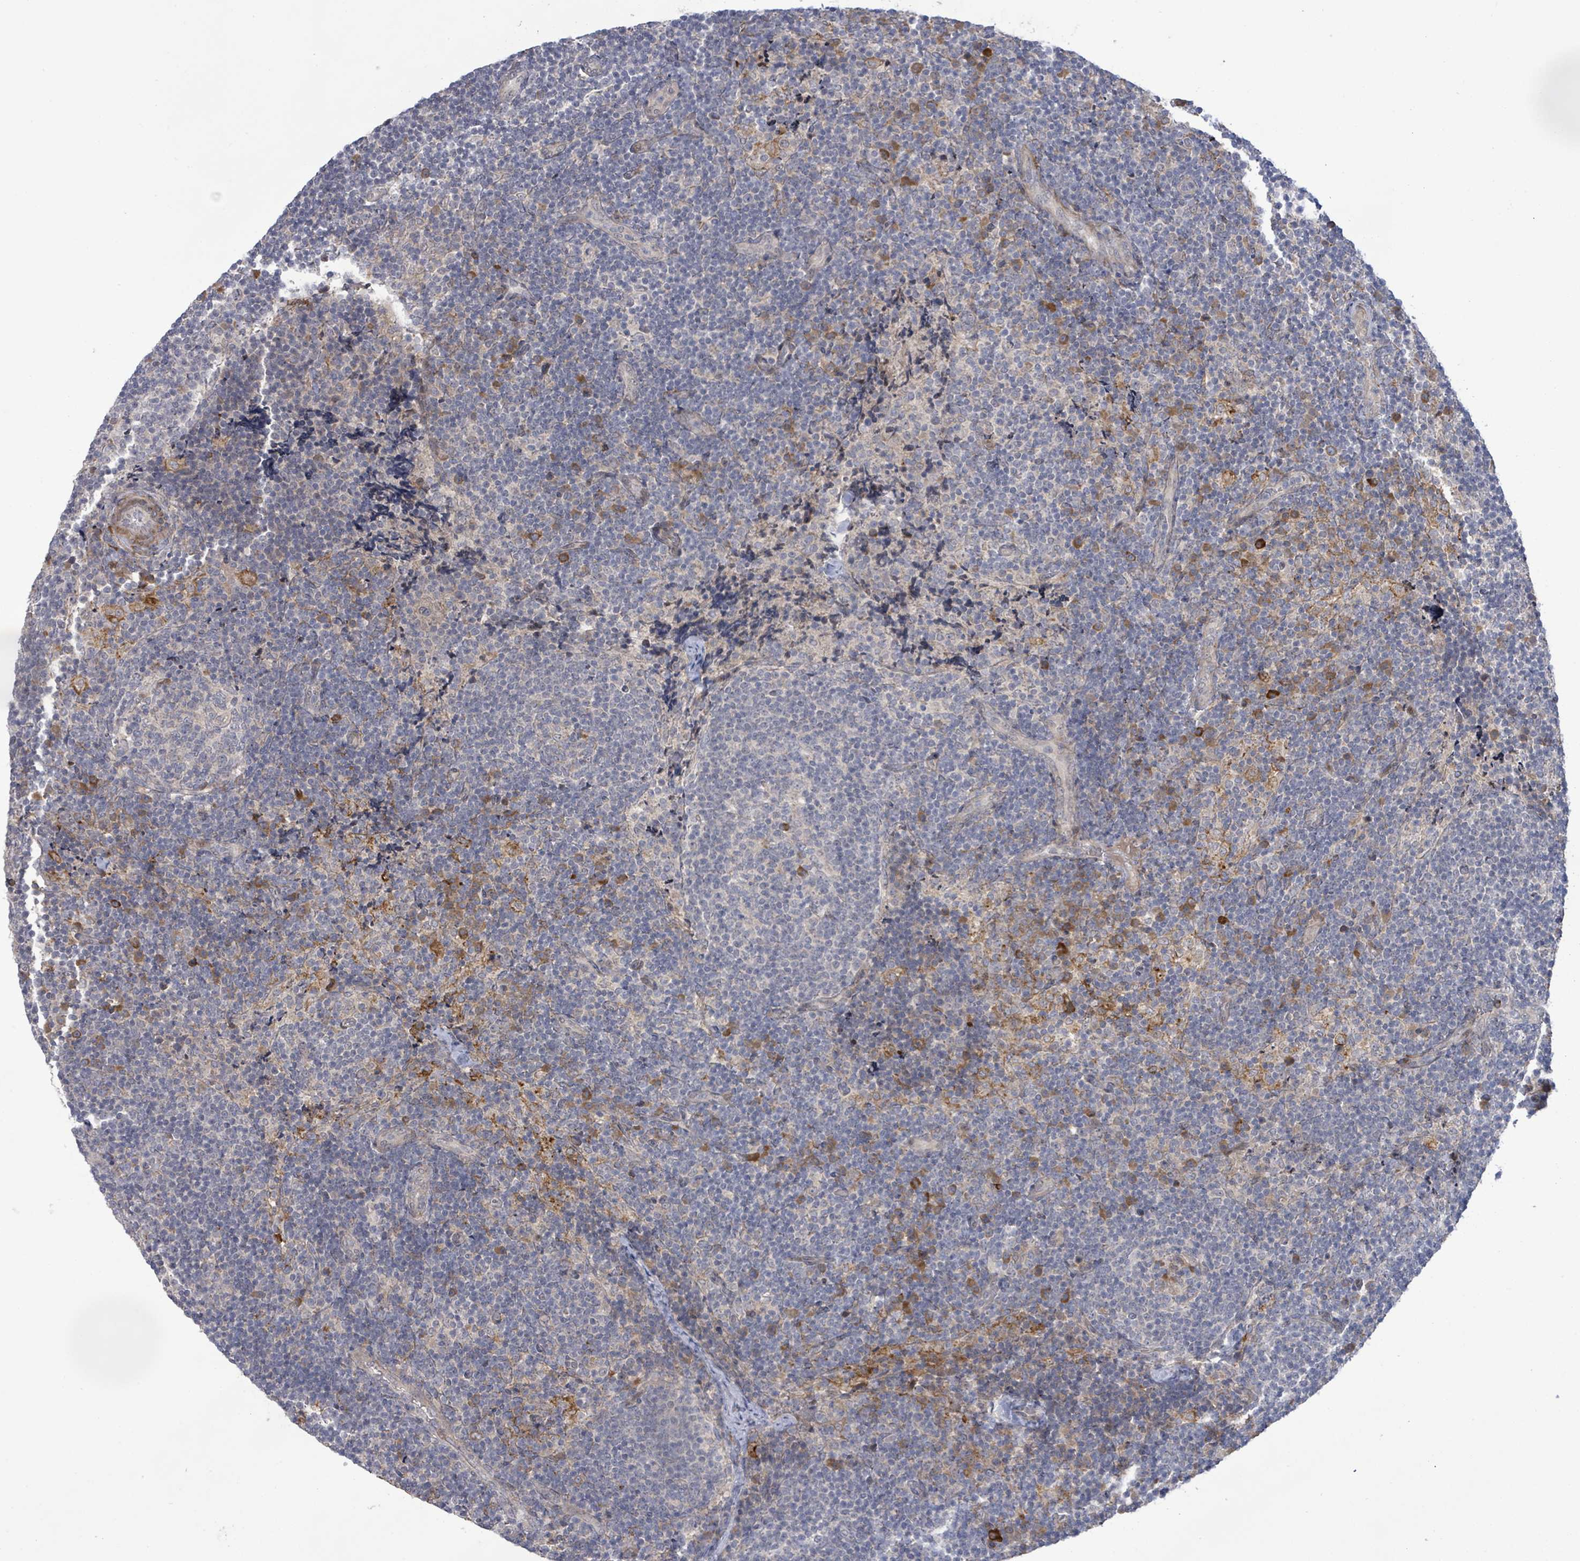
{"staining": {"intensity": "negative", "quantity": "none", "location": "none"}, "tissue": "lymph node", "cell_type": "Germinal center cells", "image_type": "normal", "snomed": [{"axis": "morphology", "description": "Normal tissue, NOS"}, {"axis": "topography", "description": "Lymph node"}], "caption": "An immunohistochemistry (IHC) image of unremarkable lymph node is shown. There is no staining in germinal center cells of lymph node.", "gene": "SLIT3", "patient": {"sex": "female", "age": 31}}